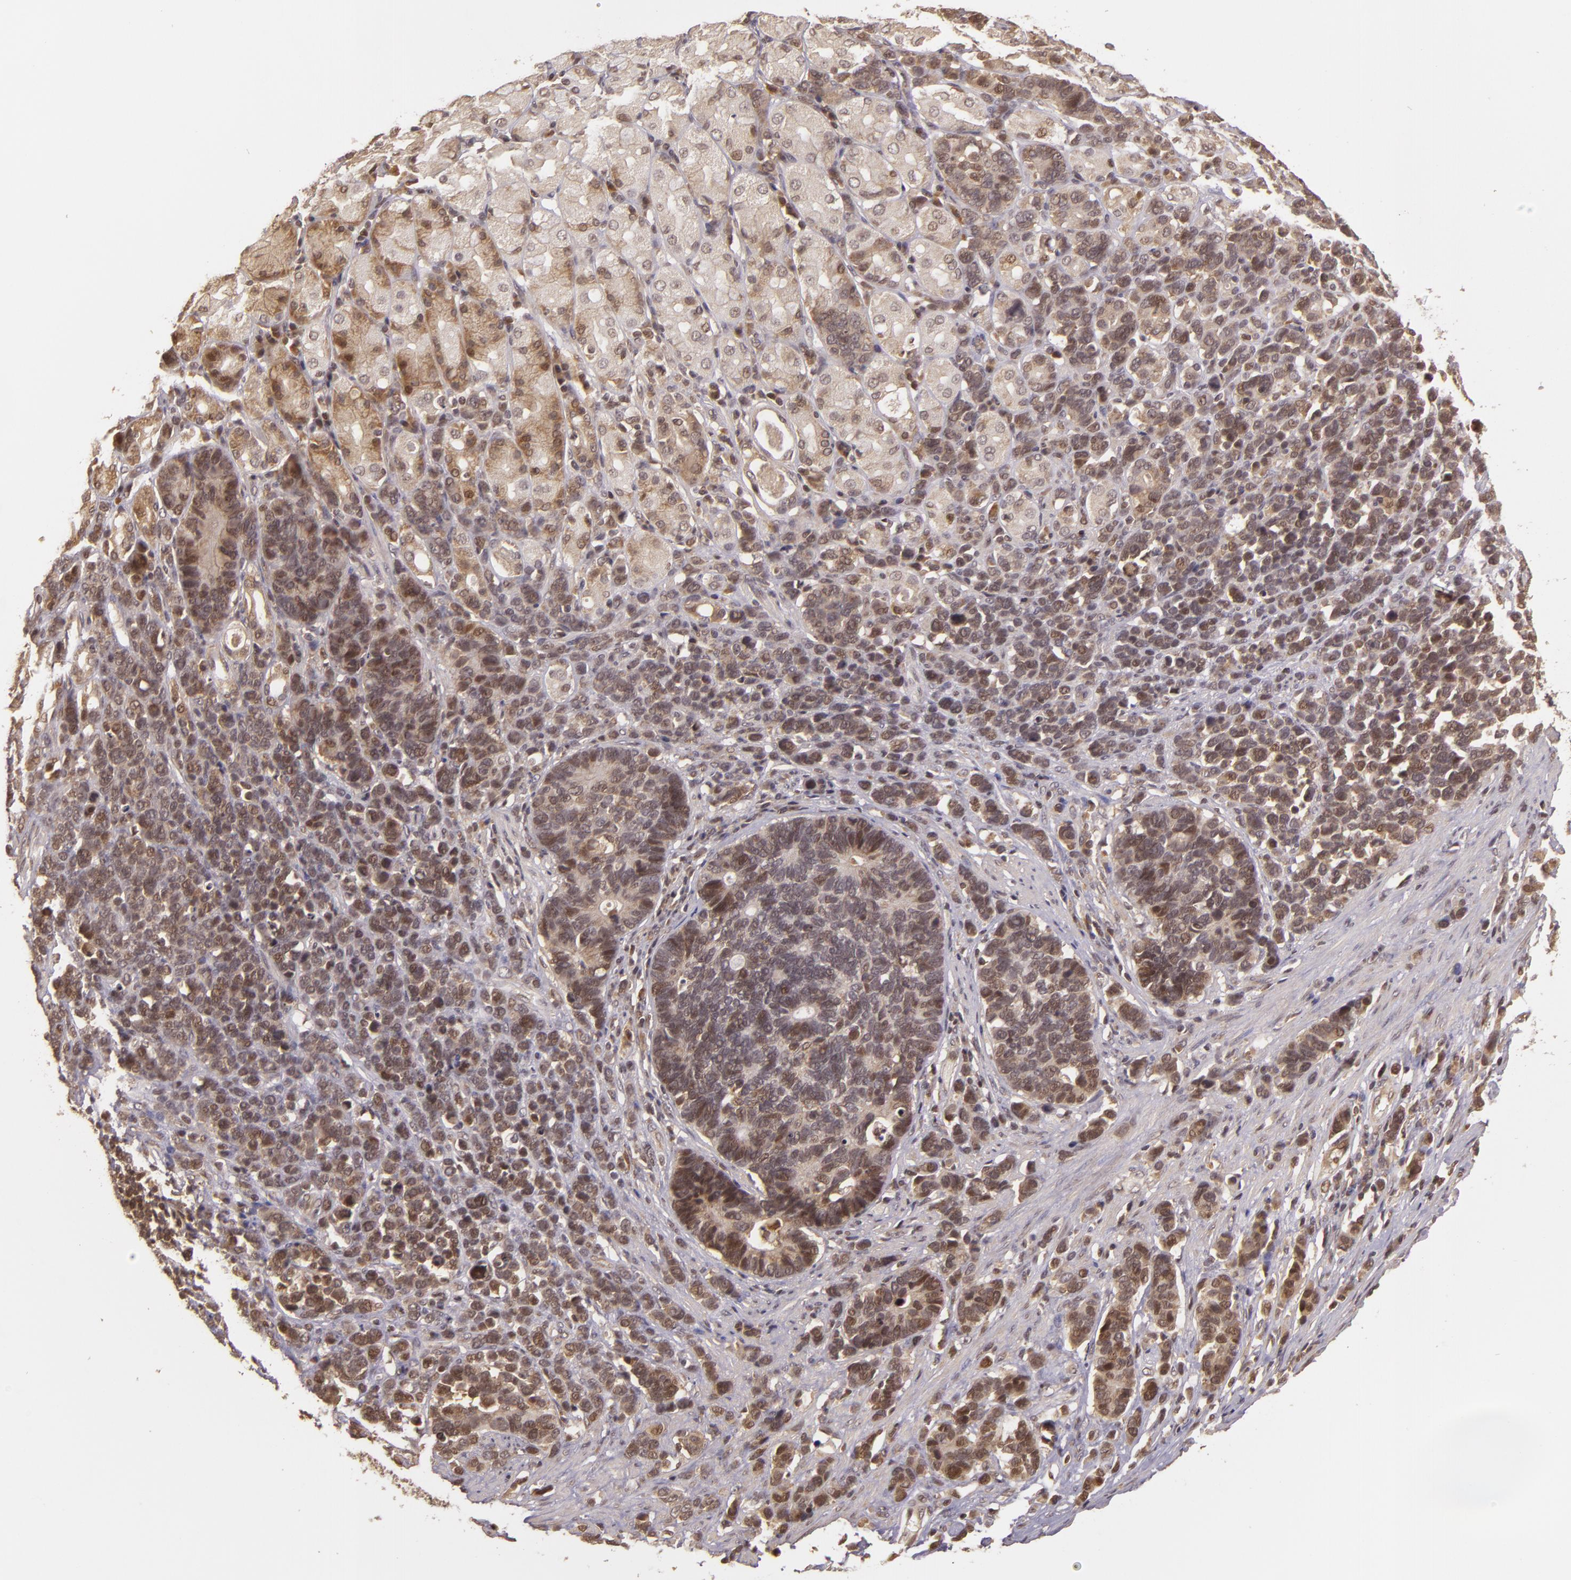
{"staining": {"intensity": "weak", "quantity": "25%-75%", "location": "nuclear"}, "tissue": "stomach cancer", "cell_type": "Tumor cells", "image_type": "cancer", "snomed": [{"axis": "morphology", "description": "Adenocarcinoma, NOS"}, {"axis": "topography", "description": "Stomach, upper"}], "caption": "Tumor cells display weak nuclear staining in about 25%-75% of cells in stomach adenocarcinoma. (IHC, brightfield microscopy, high magnification).", "gene": "TXNRD2", "patient": {"sex": "male", "age": 71}}